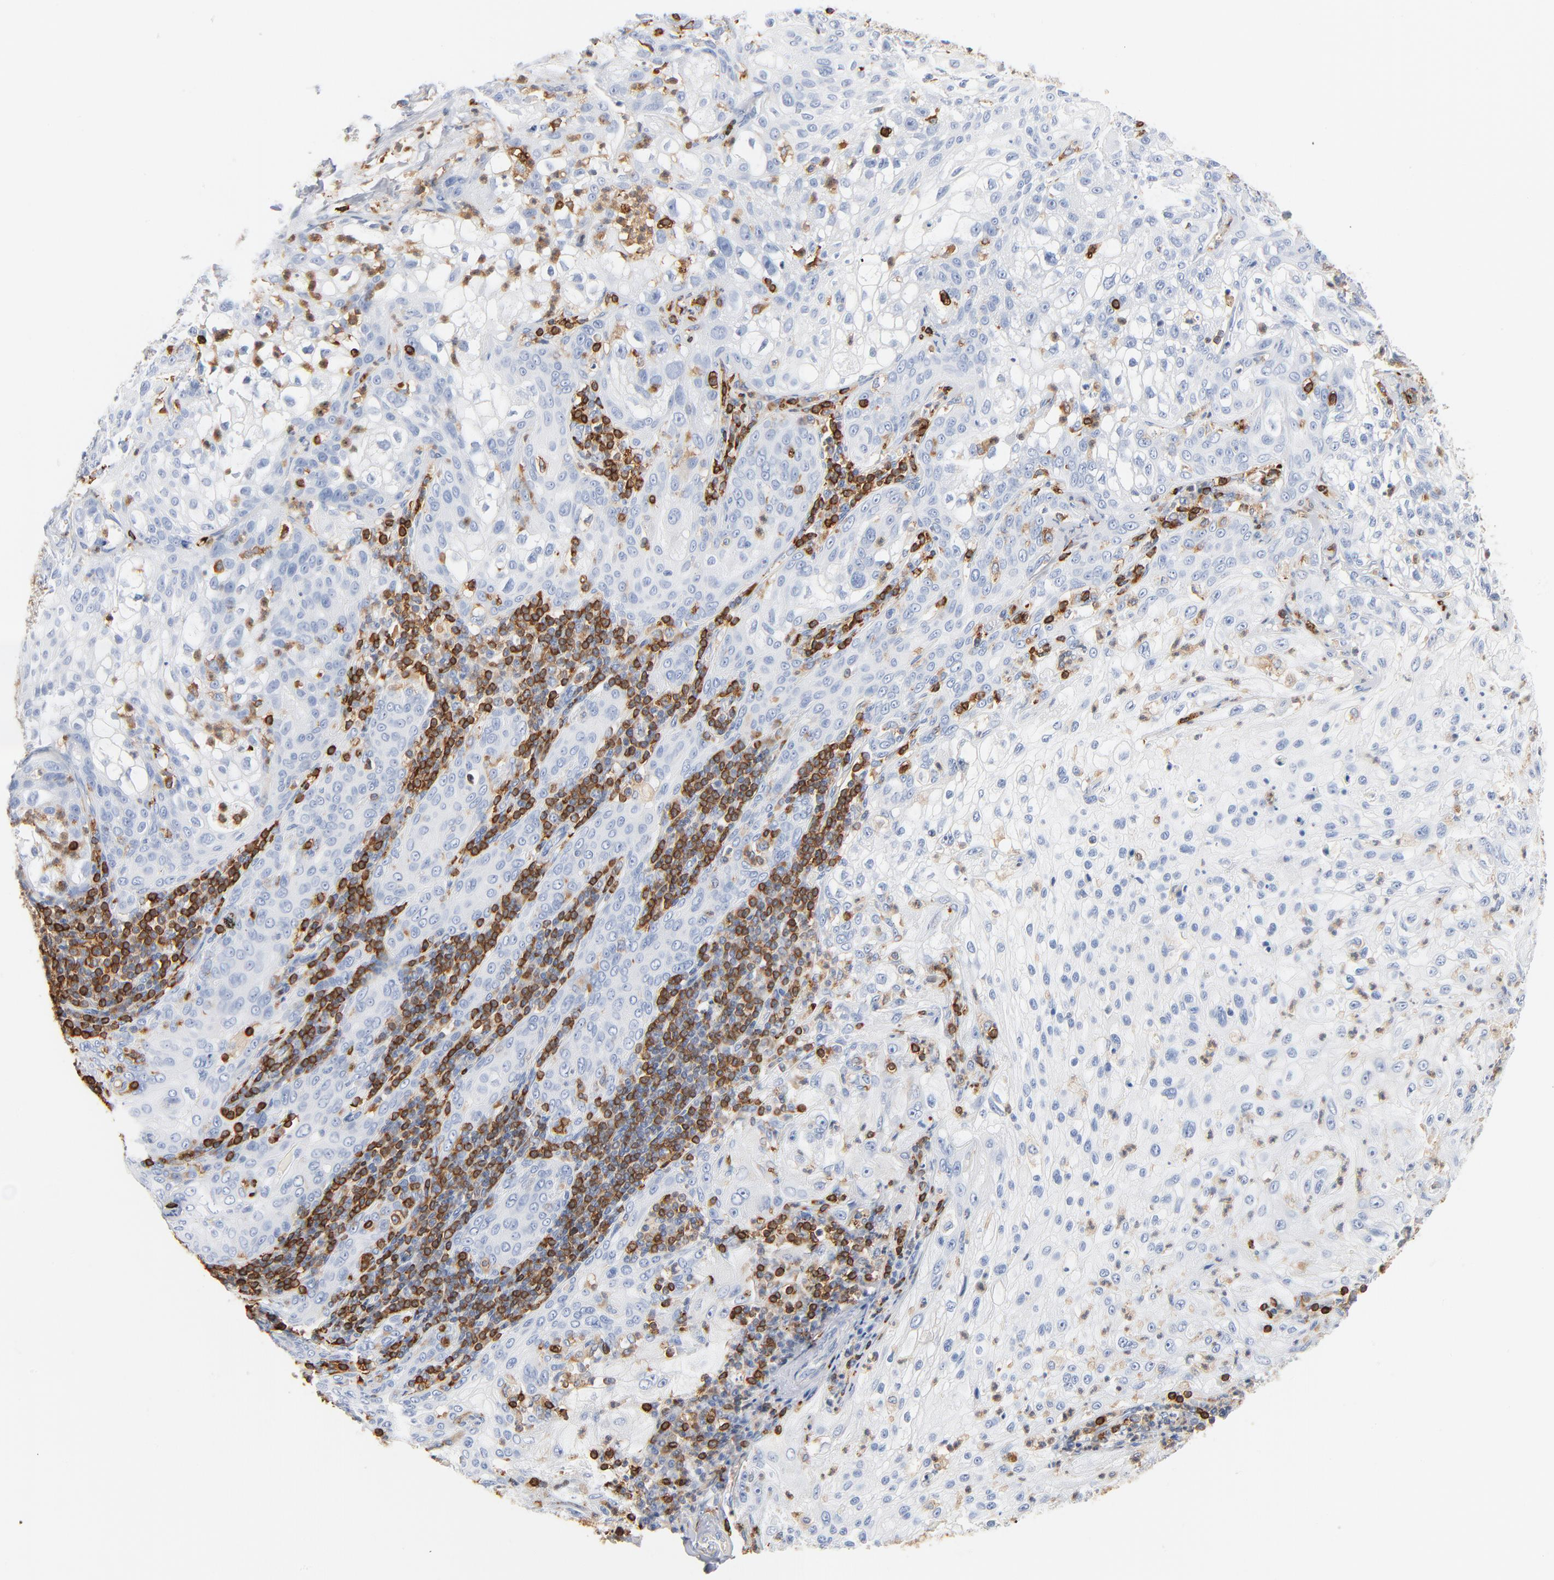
{"staining": {"intensity": "negative", "quantity": "none", "location": "none"}, "tissue": "lung cancer", "cell_type": "Tumor cells", "image_type": "cancer", "snomed": [{"axis": "morphology", "description": "Inflammation, NOS"}, {"axis": "morphology", "description": "Squamous cell carcinoma, NOS"}, {"axis": "topography", "description": "Lymph node"}, {"axis": "topography", "description": "Soft tissue"}, {"axis": "topography", "description": "Lung"}], "caption": "Tumor cells are negative for brown protein staining in lung cancer.", "gene": "SH3KBP1", "patient": {"sex": "male", "age": 66}}